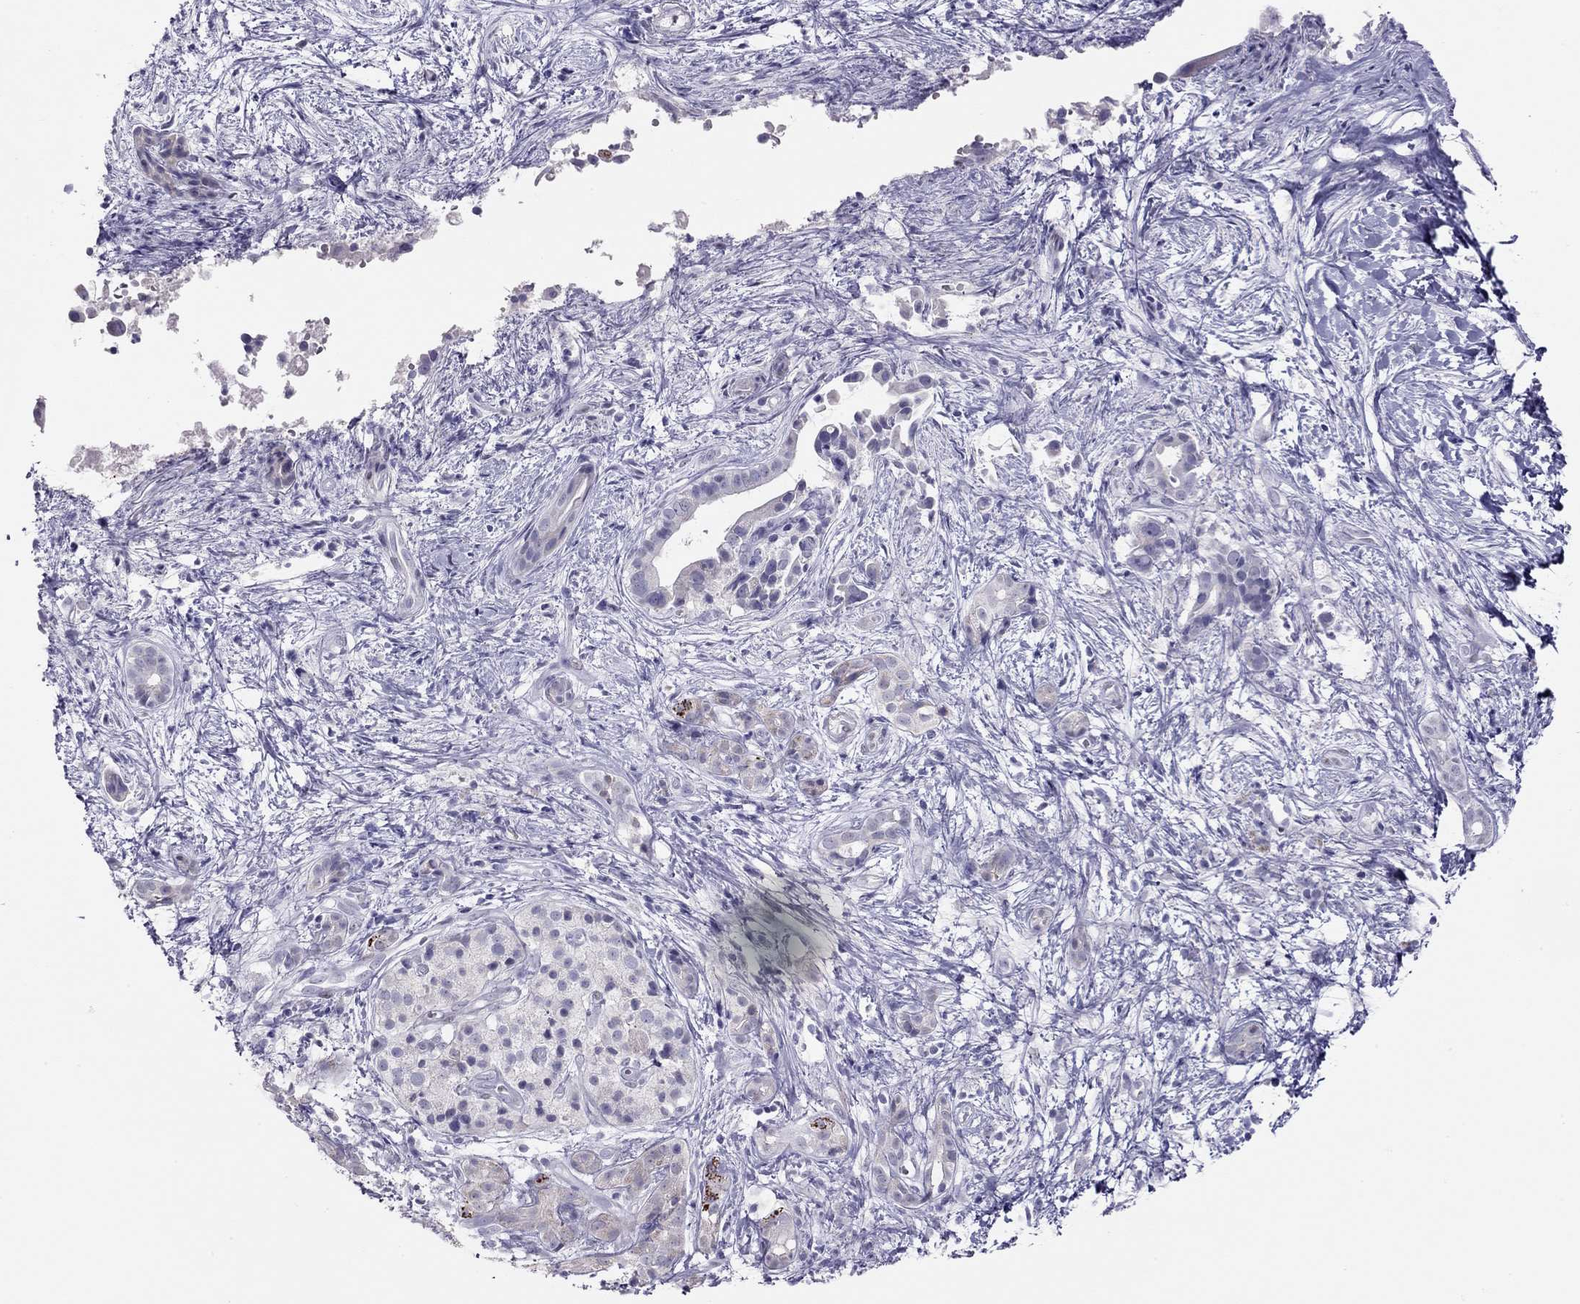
{"staining": {"intensity": "negative", "quantity": "none", "location": "none"}, "tissue": "pancreatic cancer", "cell_type": "Tumor cells", "image_type": "cancer", "snomed": [{"axis": "morphology", "description": "Adenocarcinoma, NOS"}, {"axis": "topography", "description": "Pancreas"}], "caption": "Immunohistochemical staining of human adenocarcinoma (pancreatic) demonstrates no significant positivity in tumor cells.", "gene": "KCNV2", "patient": {"sex": "male", "age": 61}}